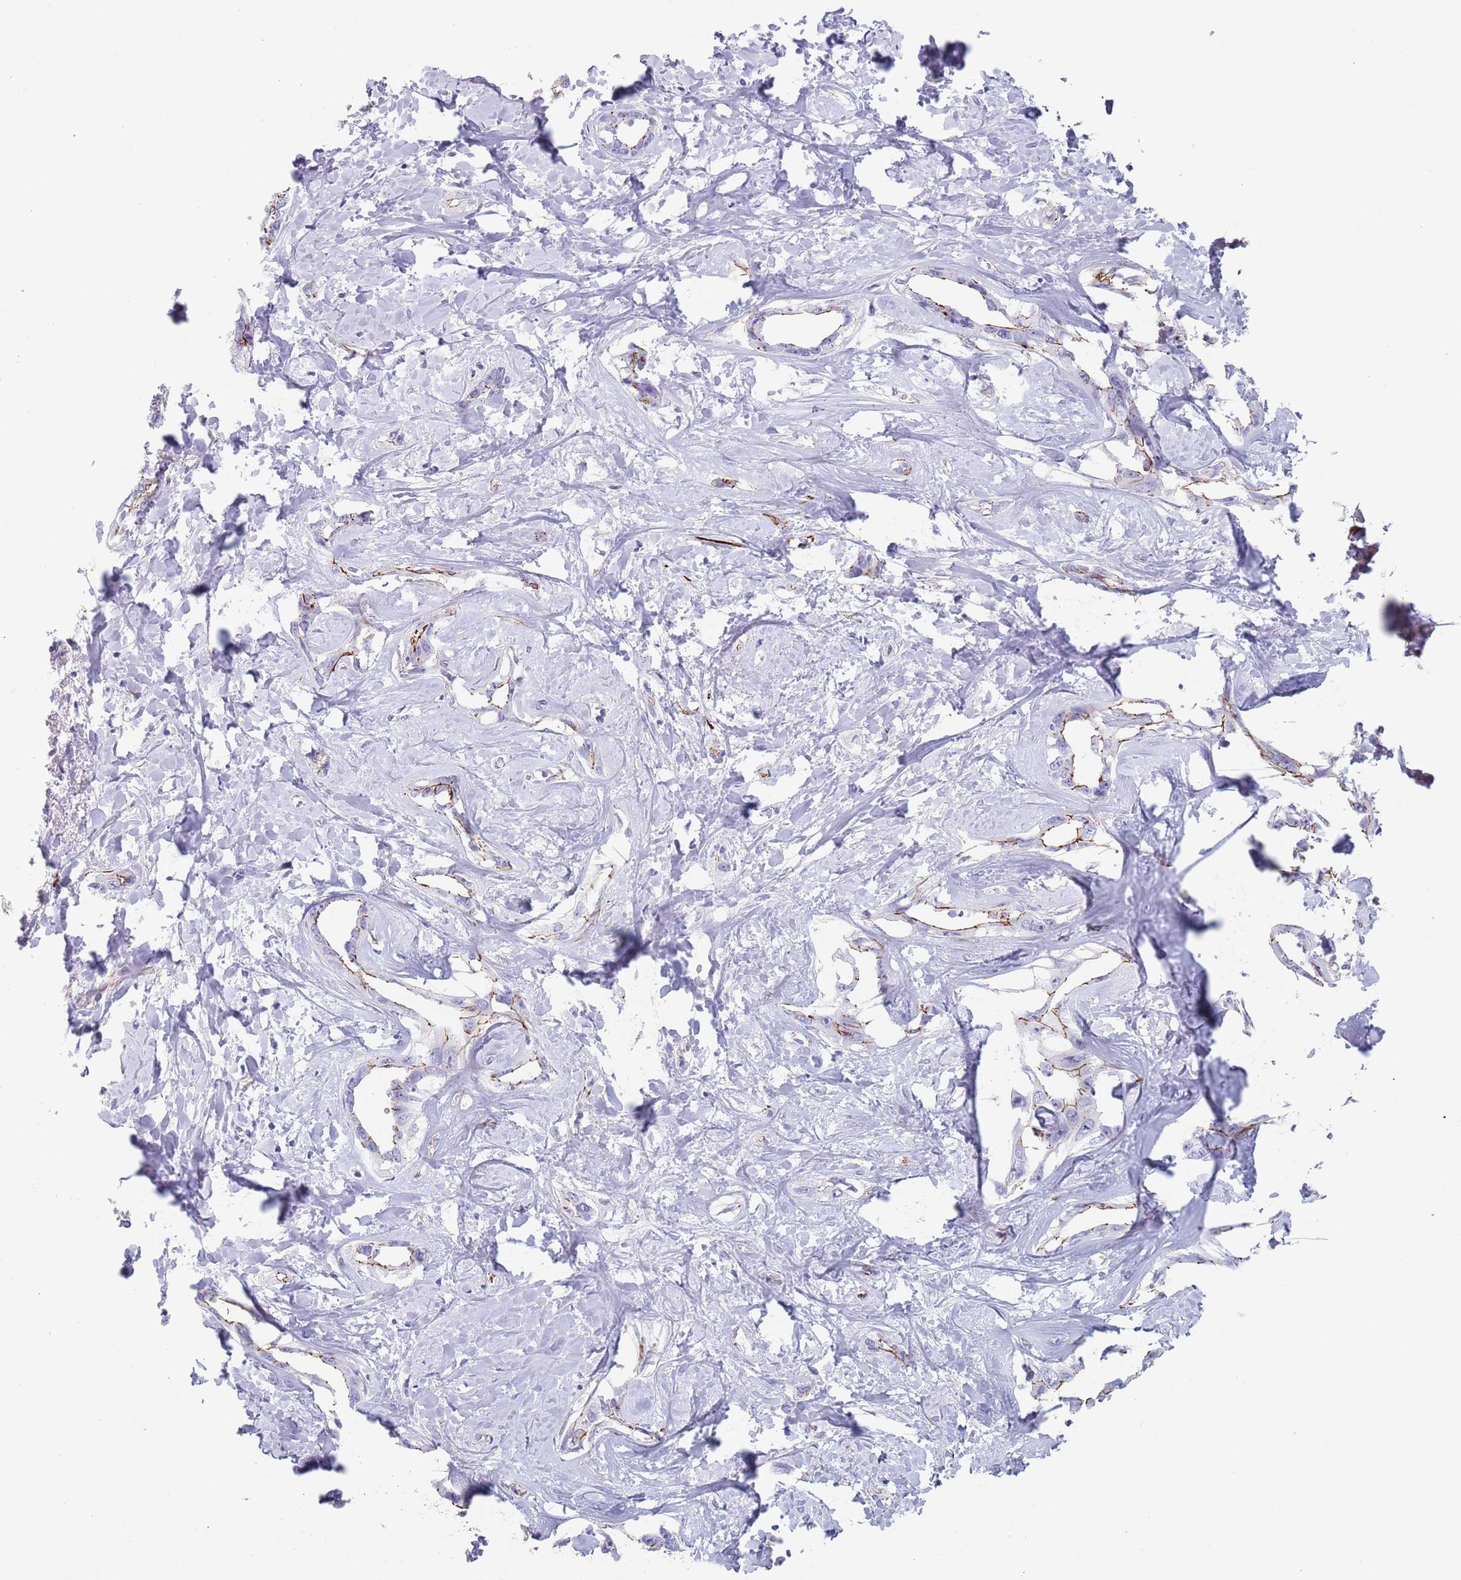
{"staining": {"intensity": "moderate", "quantity": "<25%", "location": "cytoplasmic/membranous"}, "tissue": "liver cancer", "cell_type": "Tumor cells", "image_type": "cancer", "snomed": [{"axis": "morphology", "description": "Cholangiocarcinoma"}, {"axis": "topography", "description": "Liver"}], "caption": "An immunohistochemistry histopathology image of tumor tissue is shown. Protein staining in brown labels moderate cytoplasmic/membranous positivity in liver cancer within tumor cells.", "gene": "OR5A2", "patient": {"sex": "male", "age": 59}}